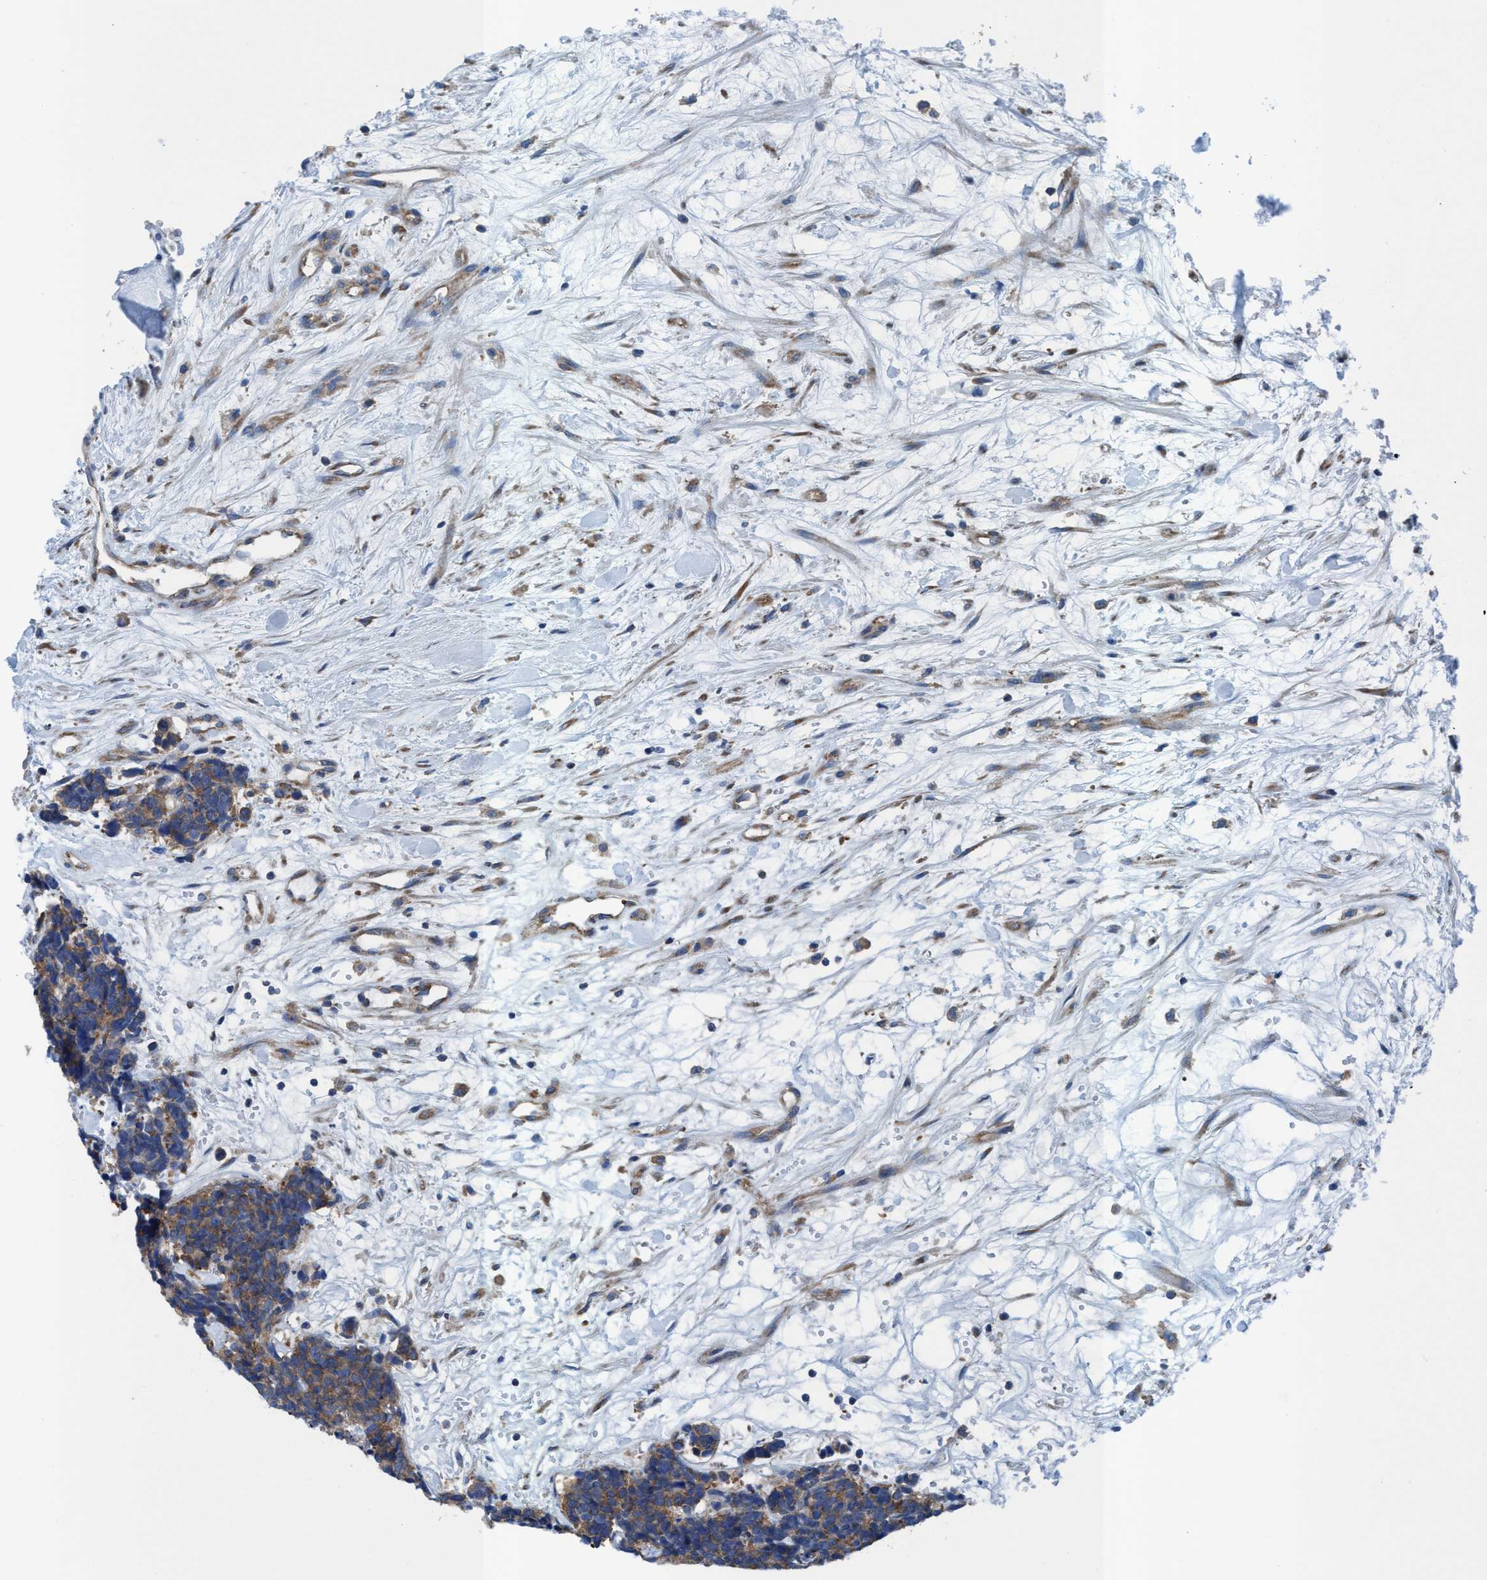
{"staining": {"intensity": "moderate", "quantity": ">75%", "location": "cytoplasmic/membranous"}, "tissue": "carcinoid", "cell_type": "Tumor cells", "image_type": "cancer", "snomed": [{"axis": "morphology", "description": "Carcinoma, NOS"}, {"axis": "morphology", "description": "Carcinoid, malignant, NOS"}, {"axis": "topography", "description": "Urinary bladder"}], "caption": "About >75% of tumor cells in human carcinoid display moderate cytoplasmic/membranous protein expression as visualized by brown immunohistochemical staining.", "gene": "NMT1", "patient": {"sex": "male", "age": 57}}